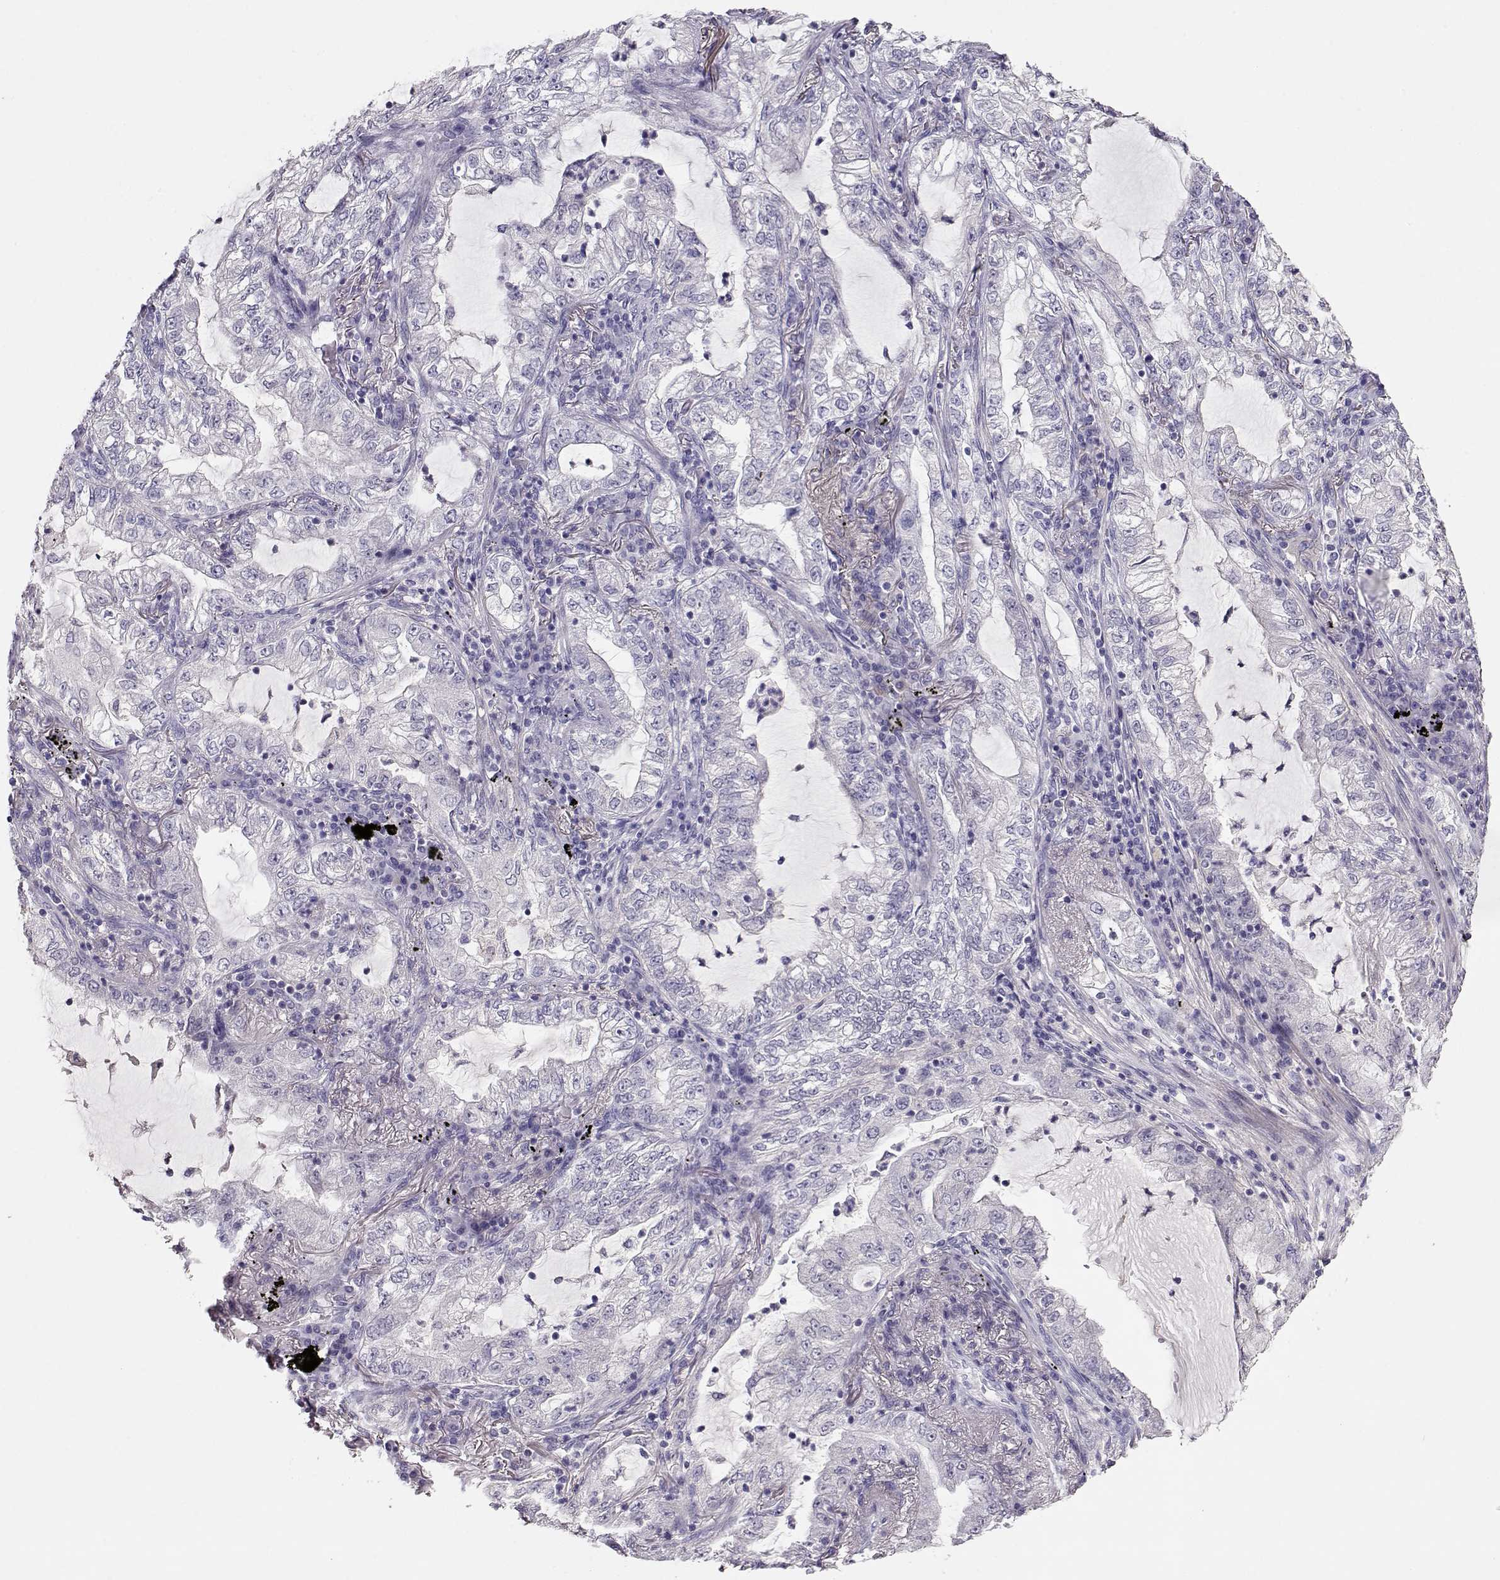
{"staining": {"intensity": "negative", "quantity": "none", "location": "none"}, "tissue": "lung cancer", "cell_type": "Tumor cells", "image_type": "cancer", "snomed": [{"axis": "morphology", "description": "Adenocarcinoma, NOS"}, {"axis": "topography", "description": "Lung"}], "caption": "DAB immunohistochemical staining of human lung cancer (adenocarcinoma) reveals no significant staining in tumor cells.", "gene": "NDRG4", "patient": {"sex": "female", "age": 73}}